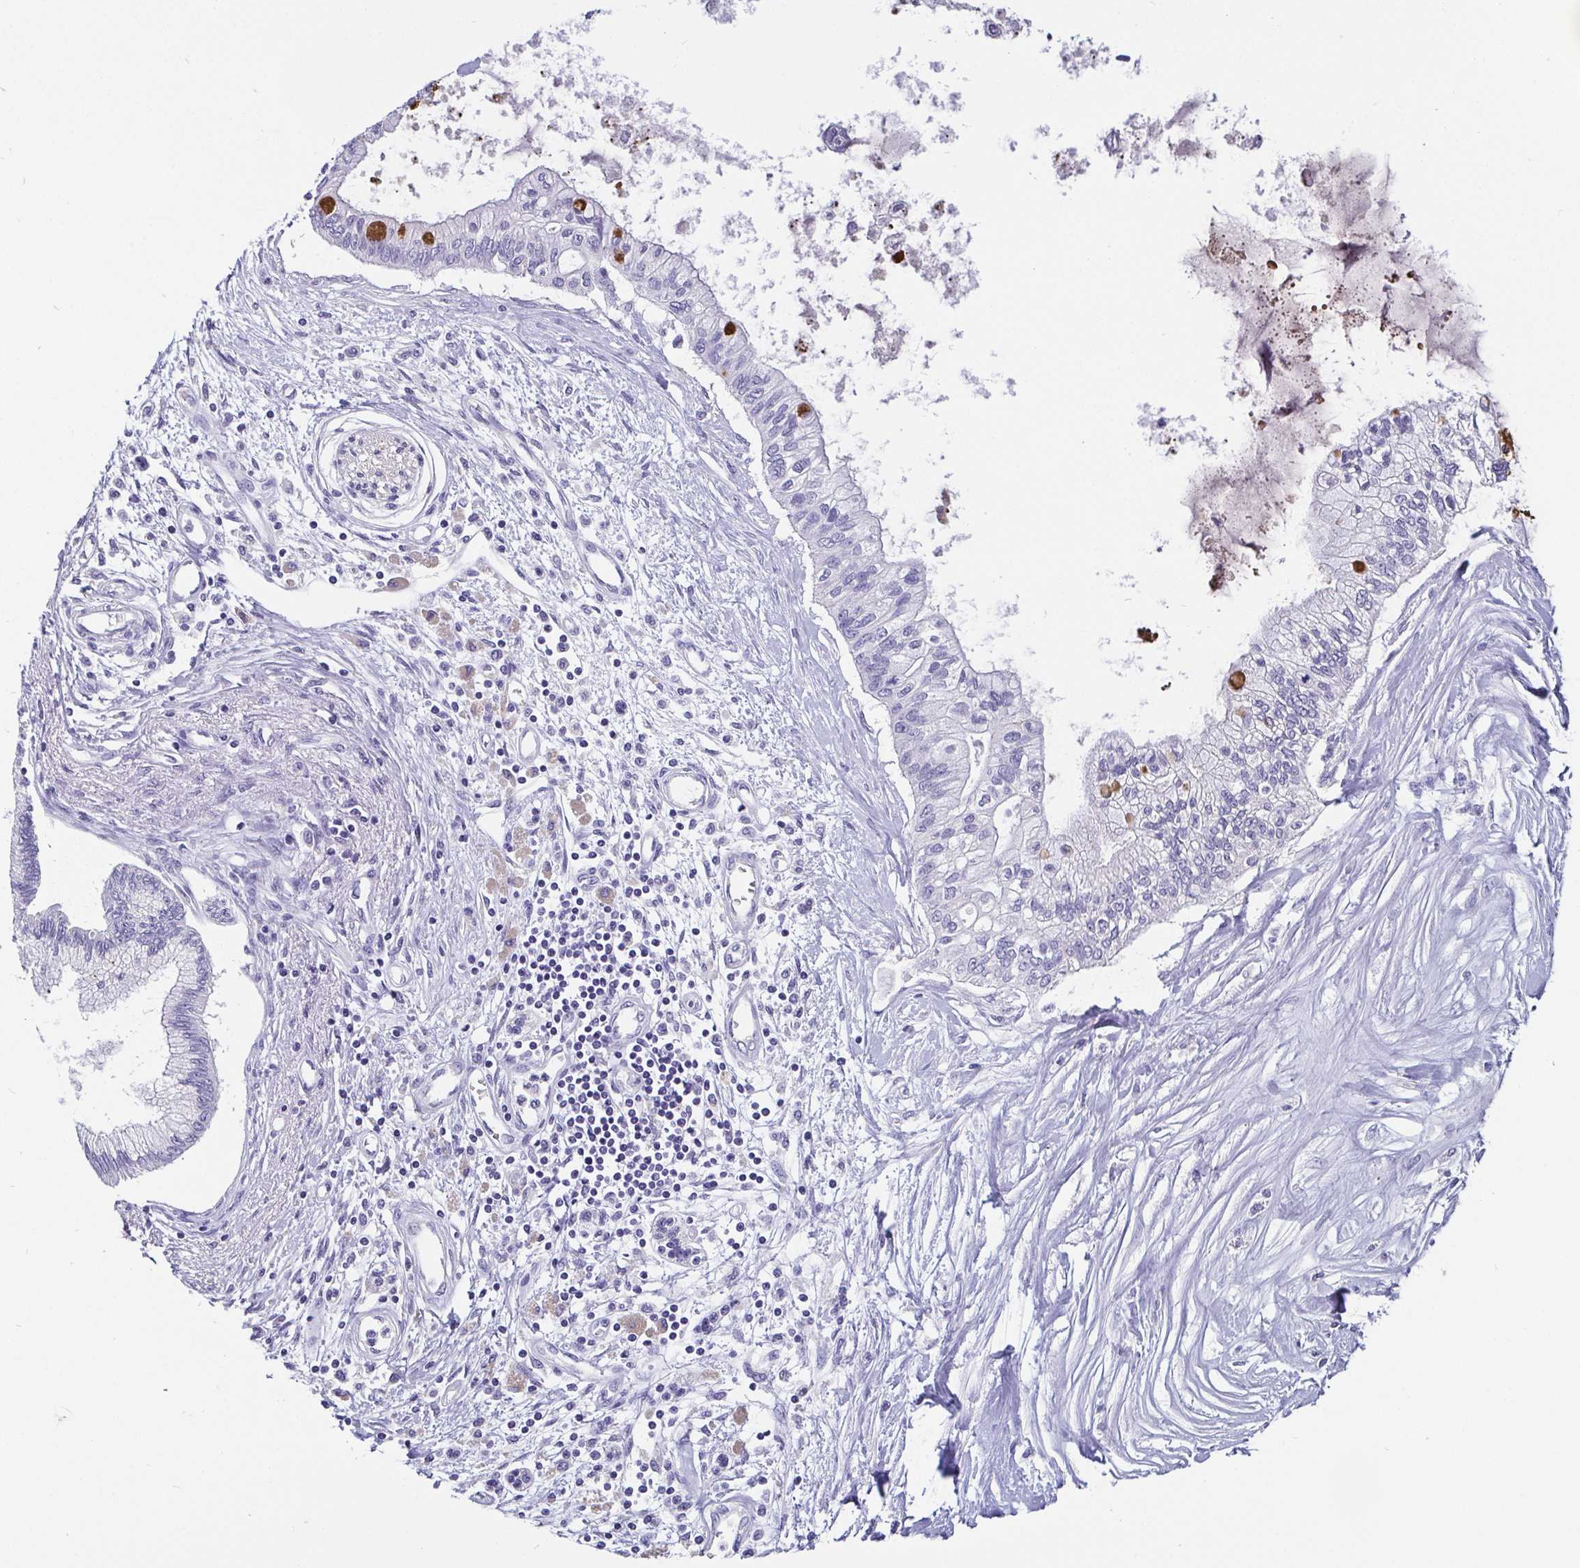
{"staining": {"intensity": "strong", "quantity": "<25%", "location": "cytoplasmic/membranous"}, "tissue": "pancreatic cancer", "cell_type": "Tumor cells", "image_type": "cancer", "snomed": [{"axis": "morphology", "description": "Adenocarcinoma, NOS"}, {"axis": "topography", "description": "Pancreas"}], "caption": "Tumor cells demonstrate strong cytoplasmic/membranous positivity in about <25% of cells in pancreatic cancer (adenocarcinoma). (DAB = brown stain, brightfield microscopy at high magnification).", "gene": "ADAMTS6", "patient": {"sex": "female", "age": 77}}